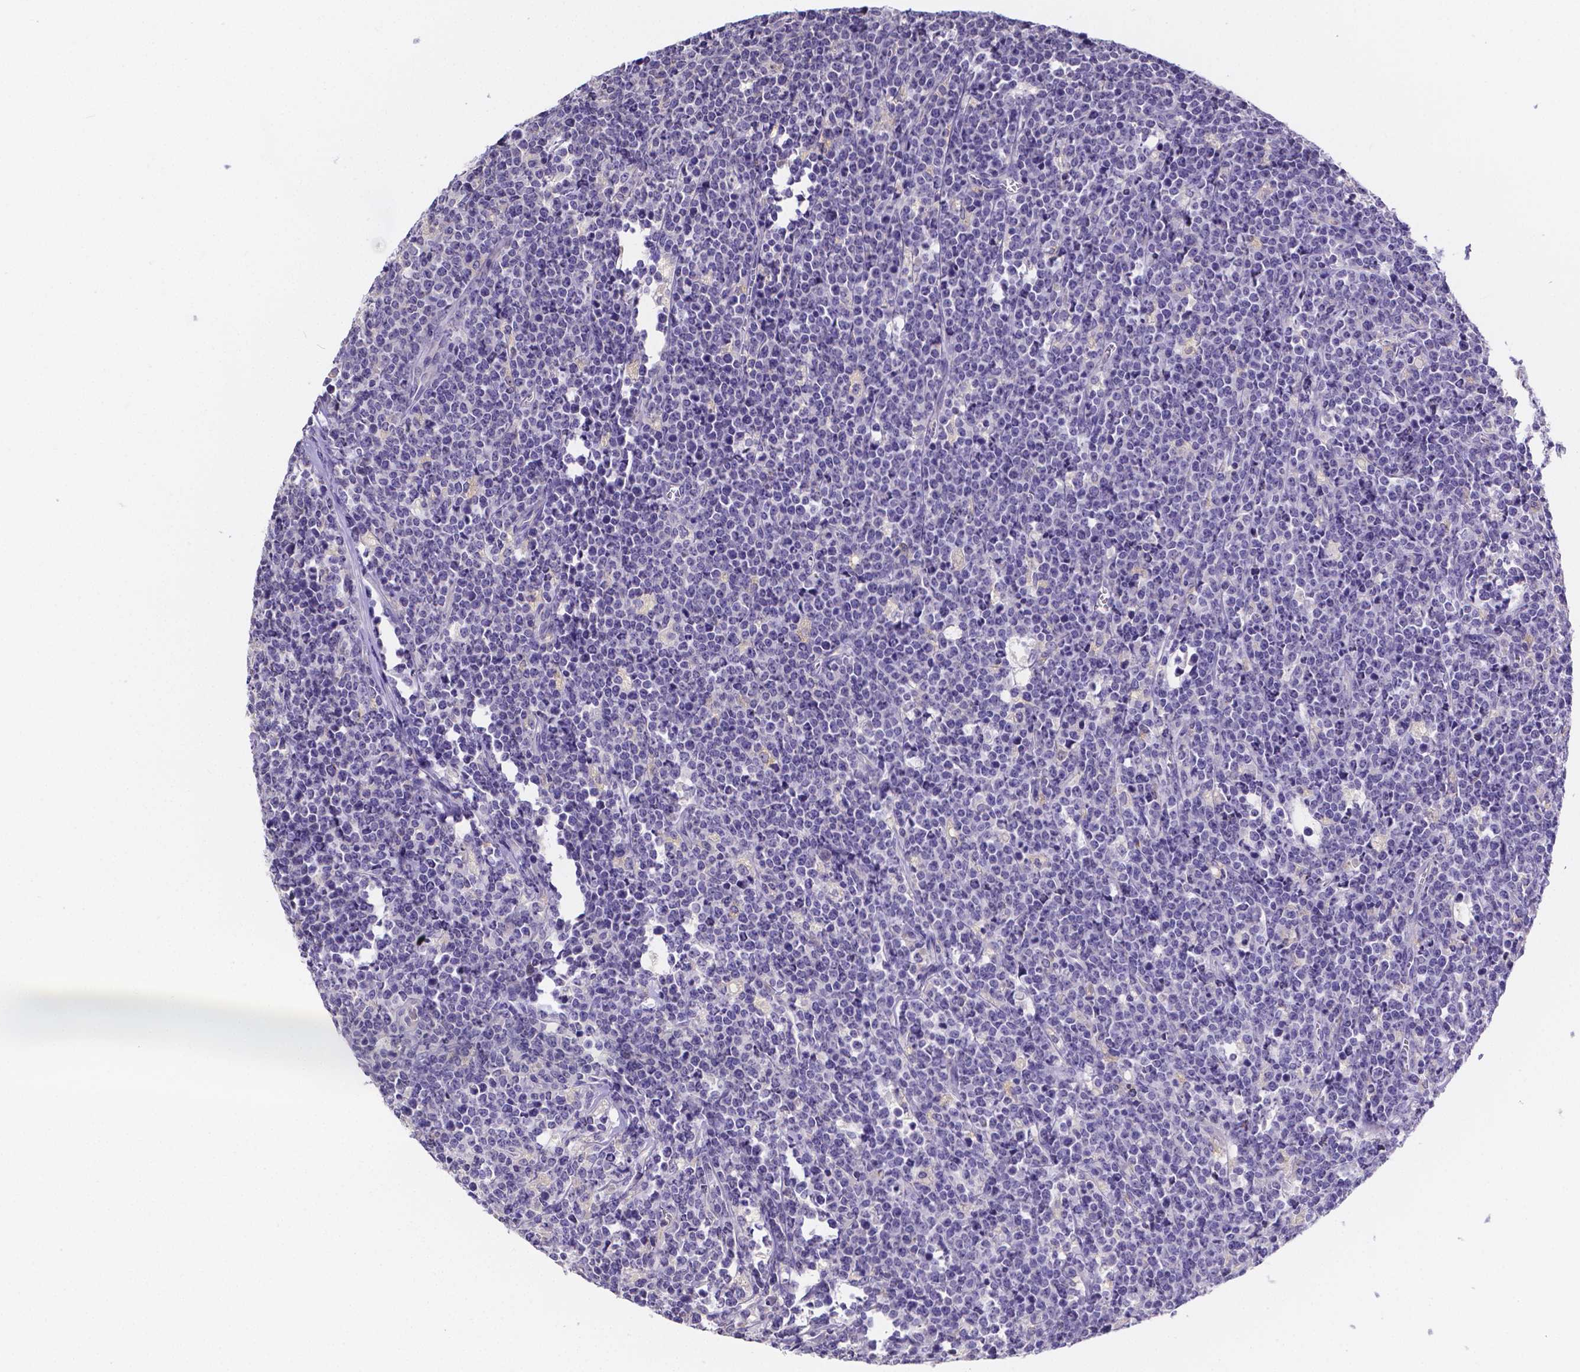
{"staining": {"intensity": "negative", "quantity": "none", "location": "none"}, "tissue": "lymphoma", "cell_type": "Tumor cells", "image_type": "cancer", "snomed": [{"axis": "morphology", "description": "Malignant lymphoma, non-Hodgkin's type, High grade"}, {"axis": "topography", "description": "Small intestine"}], "caption": "Immunohistochemical staining of malignant lymphoma, non-Hodgkin's type (high-grade) shows no significant staining in tumor cells.", "gene": "ATP6V1D", "patient": {"sex": "female", "age": 56}}